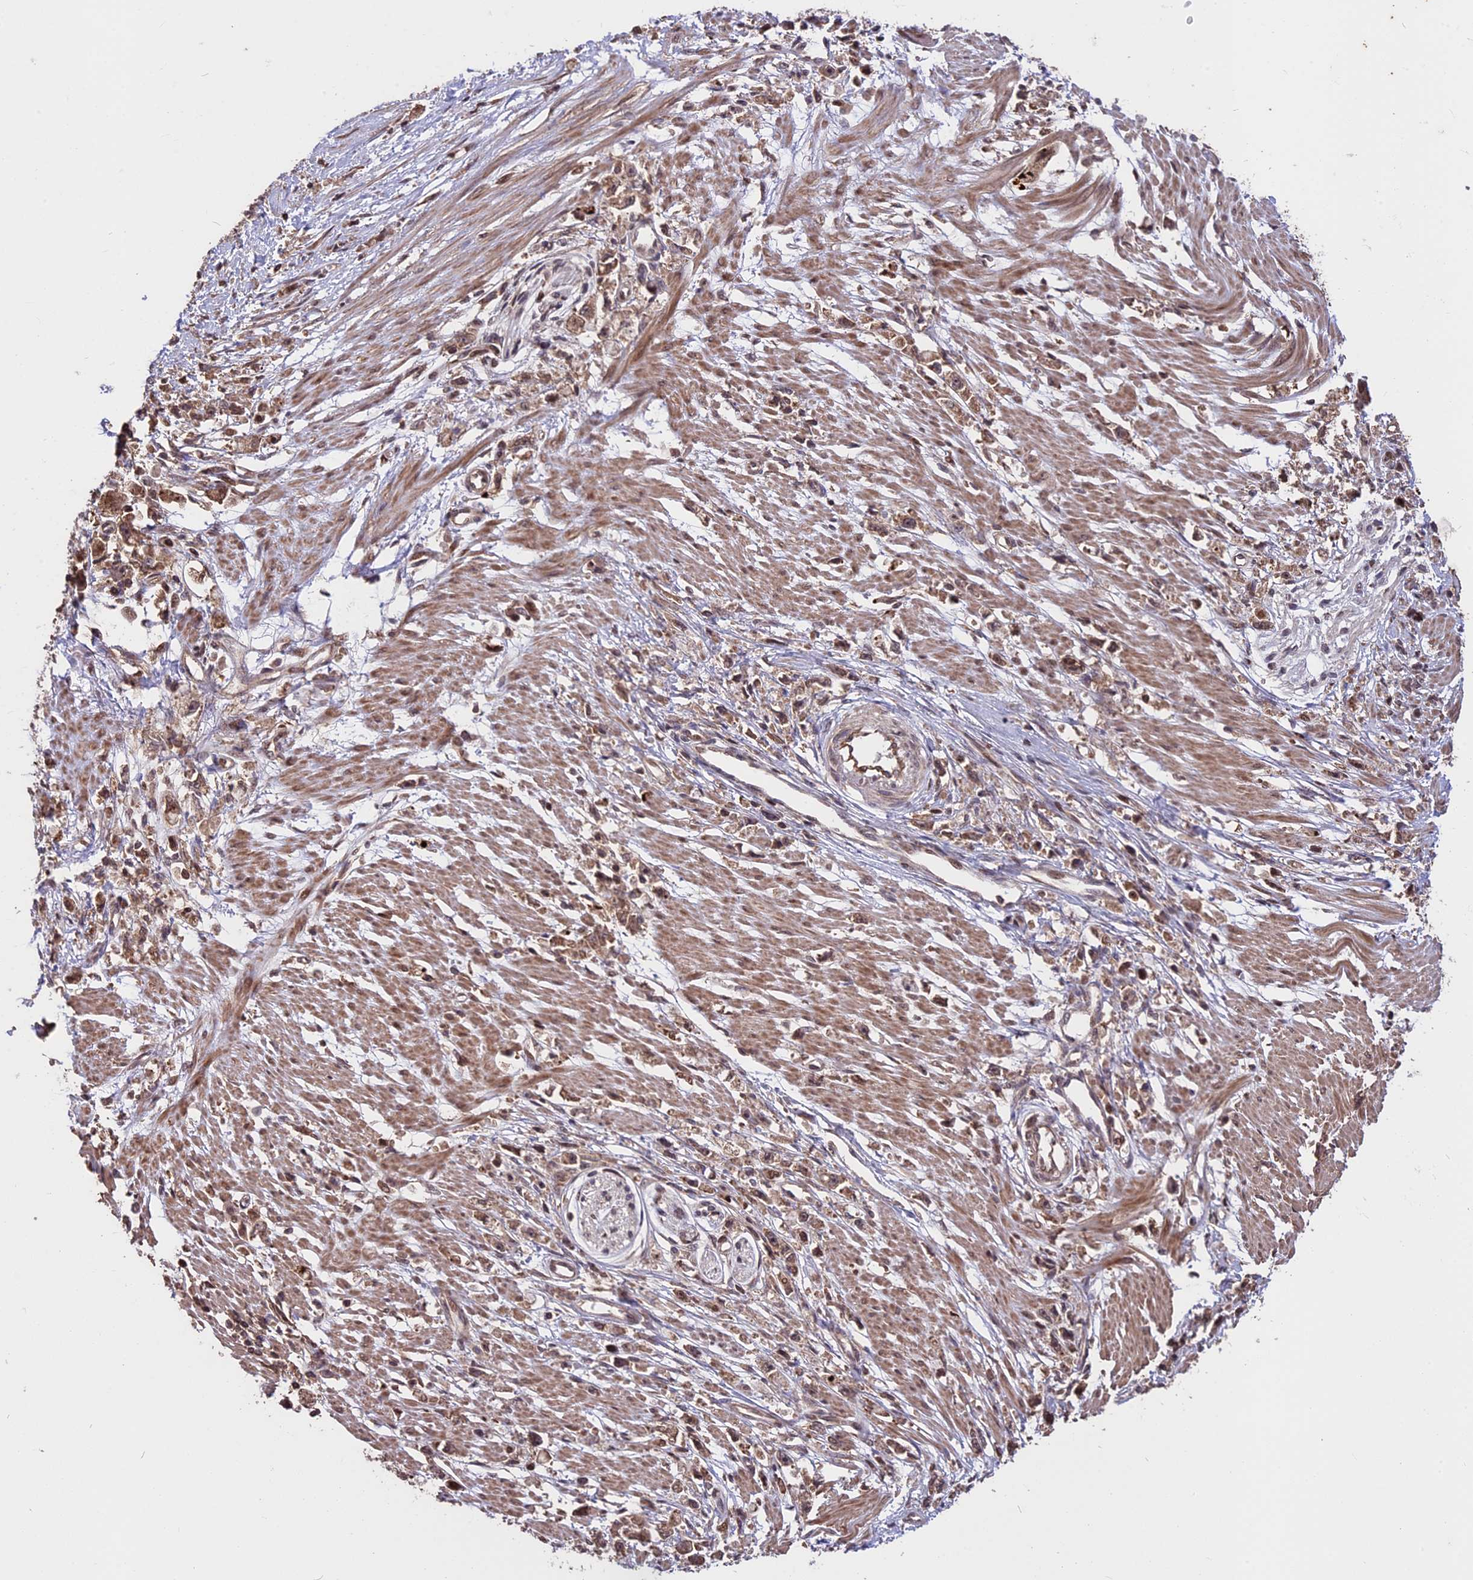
{"staining": {"intensity": "moderate", "quantity": ">75%", "location": "cytoplasmic/membranous"}, "tissue": "stomach cancer", "cell_type": "Tumor cells", "image_type": "cancer", "snomed": [{"axis": "morphology", "description": "Adenocarcinoma, NOS"}, {"axis": "topography", "description": "Stomach"}], "caption": "Protein analysis of stomach cancer tissue displays moderate cytoplasmic/membranous expression in about >75% of tumor cells. (DAB IHC, brown staining for protein, blue staining for nuclei).", "gene": "ZNF598", "patient": {"sex": "female", "age": 59}}